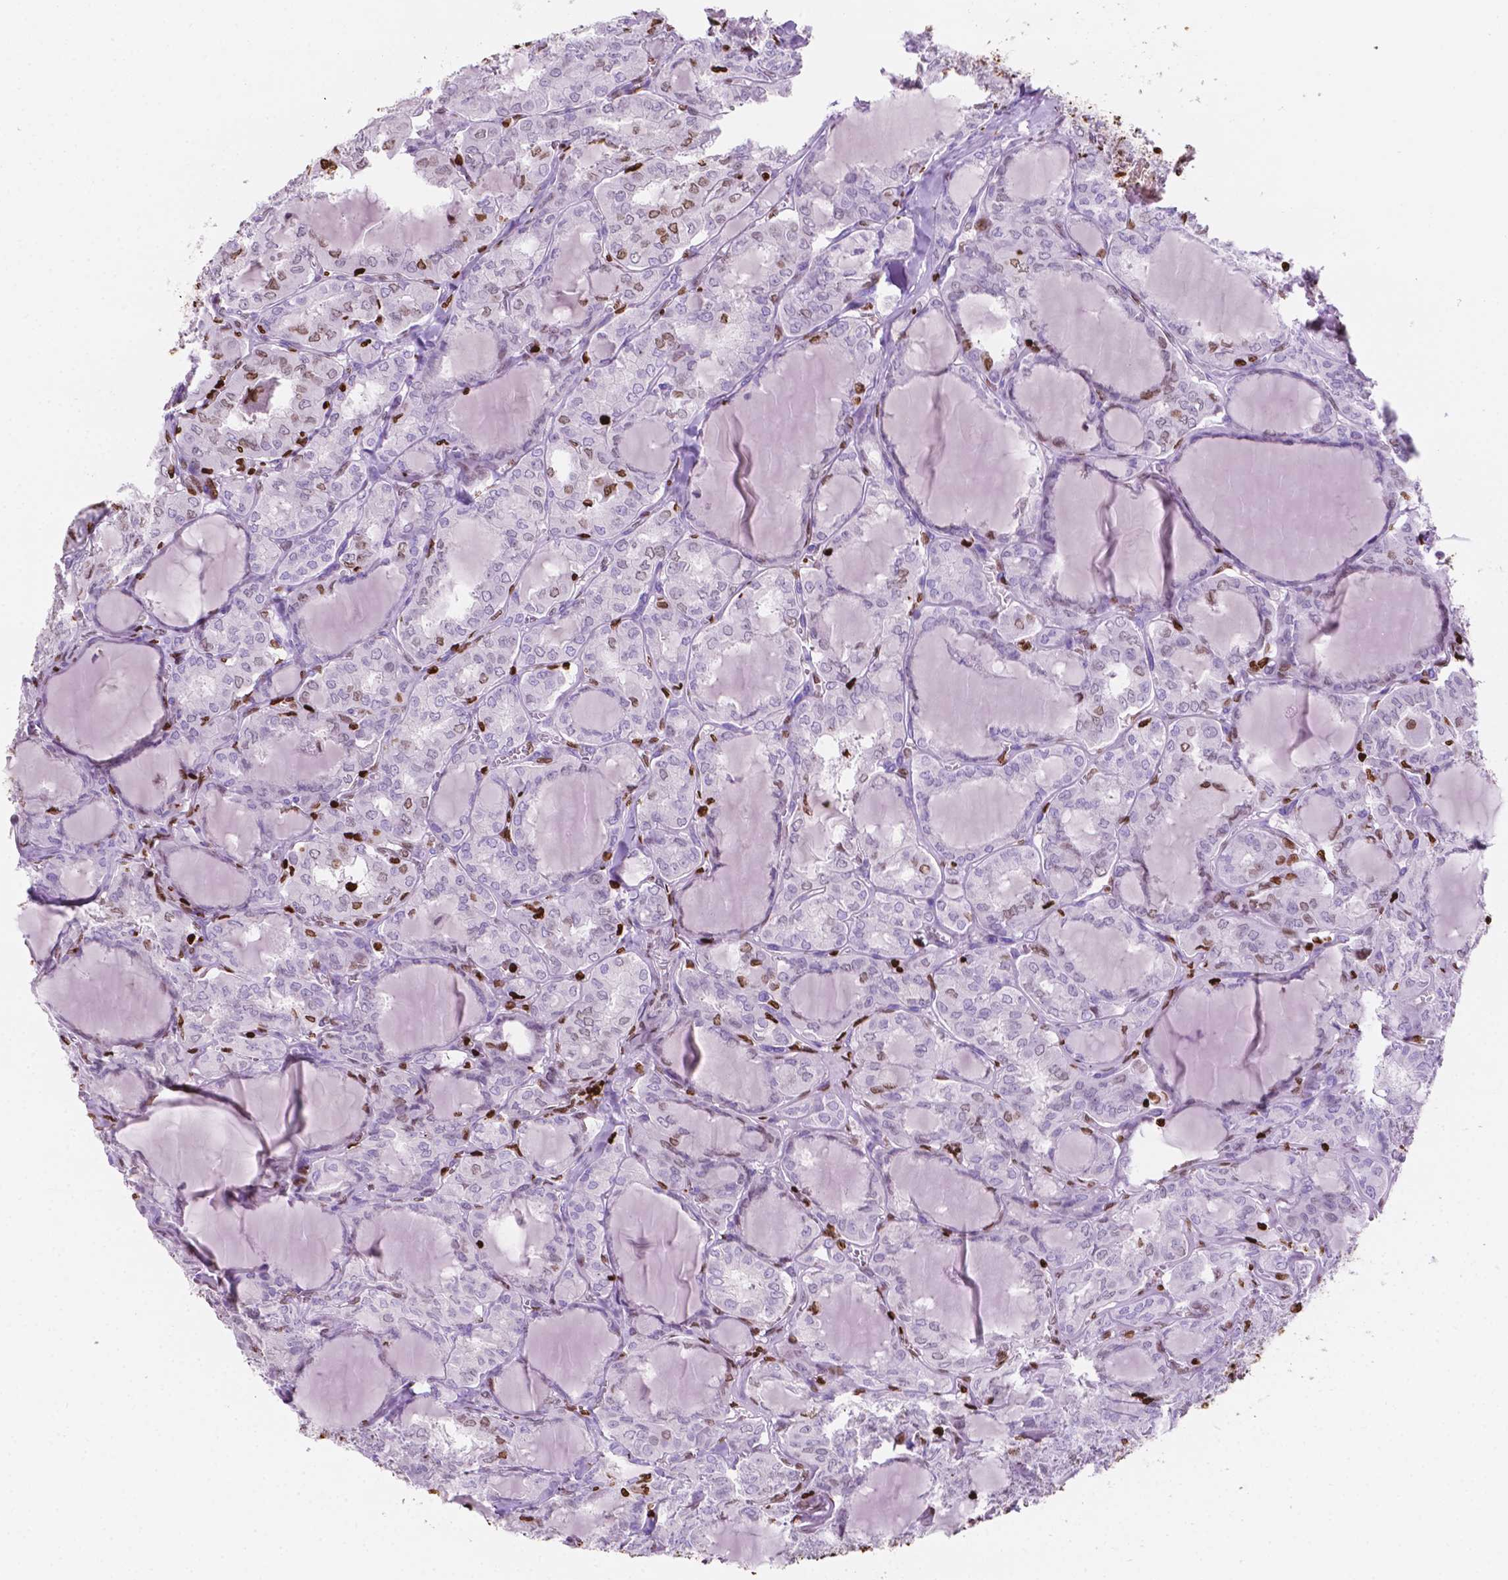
{"staining": {"intensity": "weak", "quantity": "<25%", "location": "nuclear"}, "tissue": "thyroid cancer", "cell_type": "Tumor cells", "image_type": "cancer", "snomed": [{"axis": "morphology", "description": "Papillary adenocarcinoma, NOS"}, {"axis": "topography", "description": "Thyroid gland"}], "caption": "There is no significant staining in tumor cells of papillary adenocarcinoma (thyroid).", "gene": "CBY3", "patient": {"sex": "male", "age": 20}}